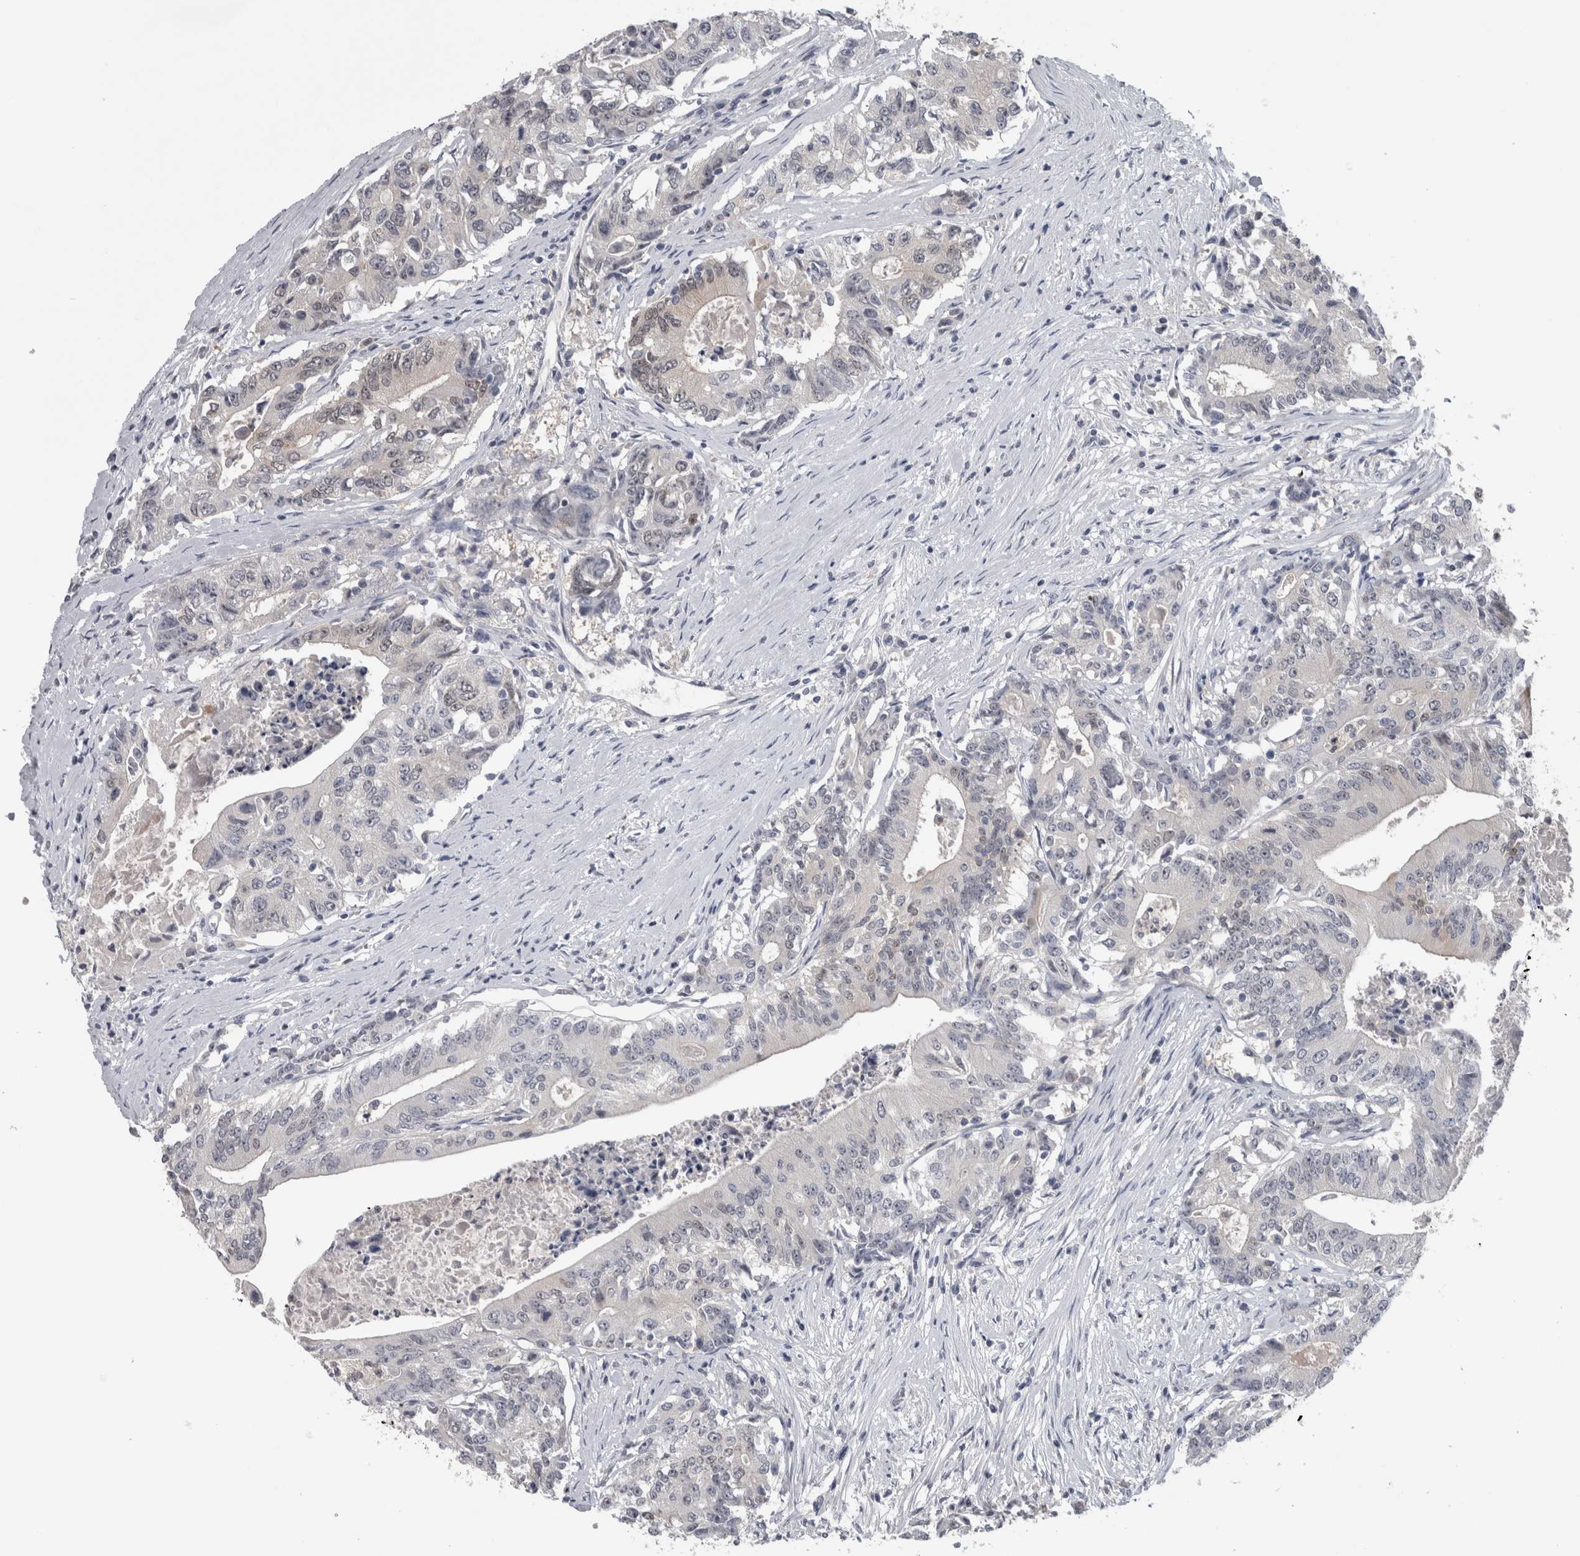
{"staining": {"intensity": "negative", "quantity": "none", "location": "none"}, "tissue": "colorectal cancer", "cell_type": "Tumor cells", "image_type": "cancer", "snomed": [{"axis": "morphology", "description": "Adenocarcinoma, NOS"}, {"axis": "topography", "description": "Colon"}], "caption": "The IHC image has no significant positivity in tumor cells of colorectal cancer (adenocarcinoma) tissue.", "gene": "NAPRT", "patient": {"sex": "female", "age": 77}}